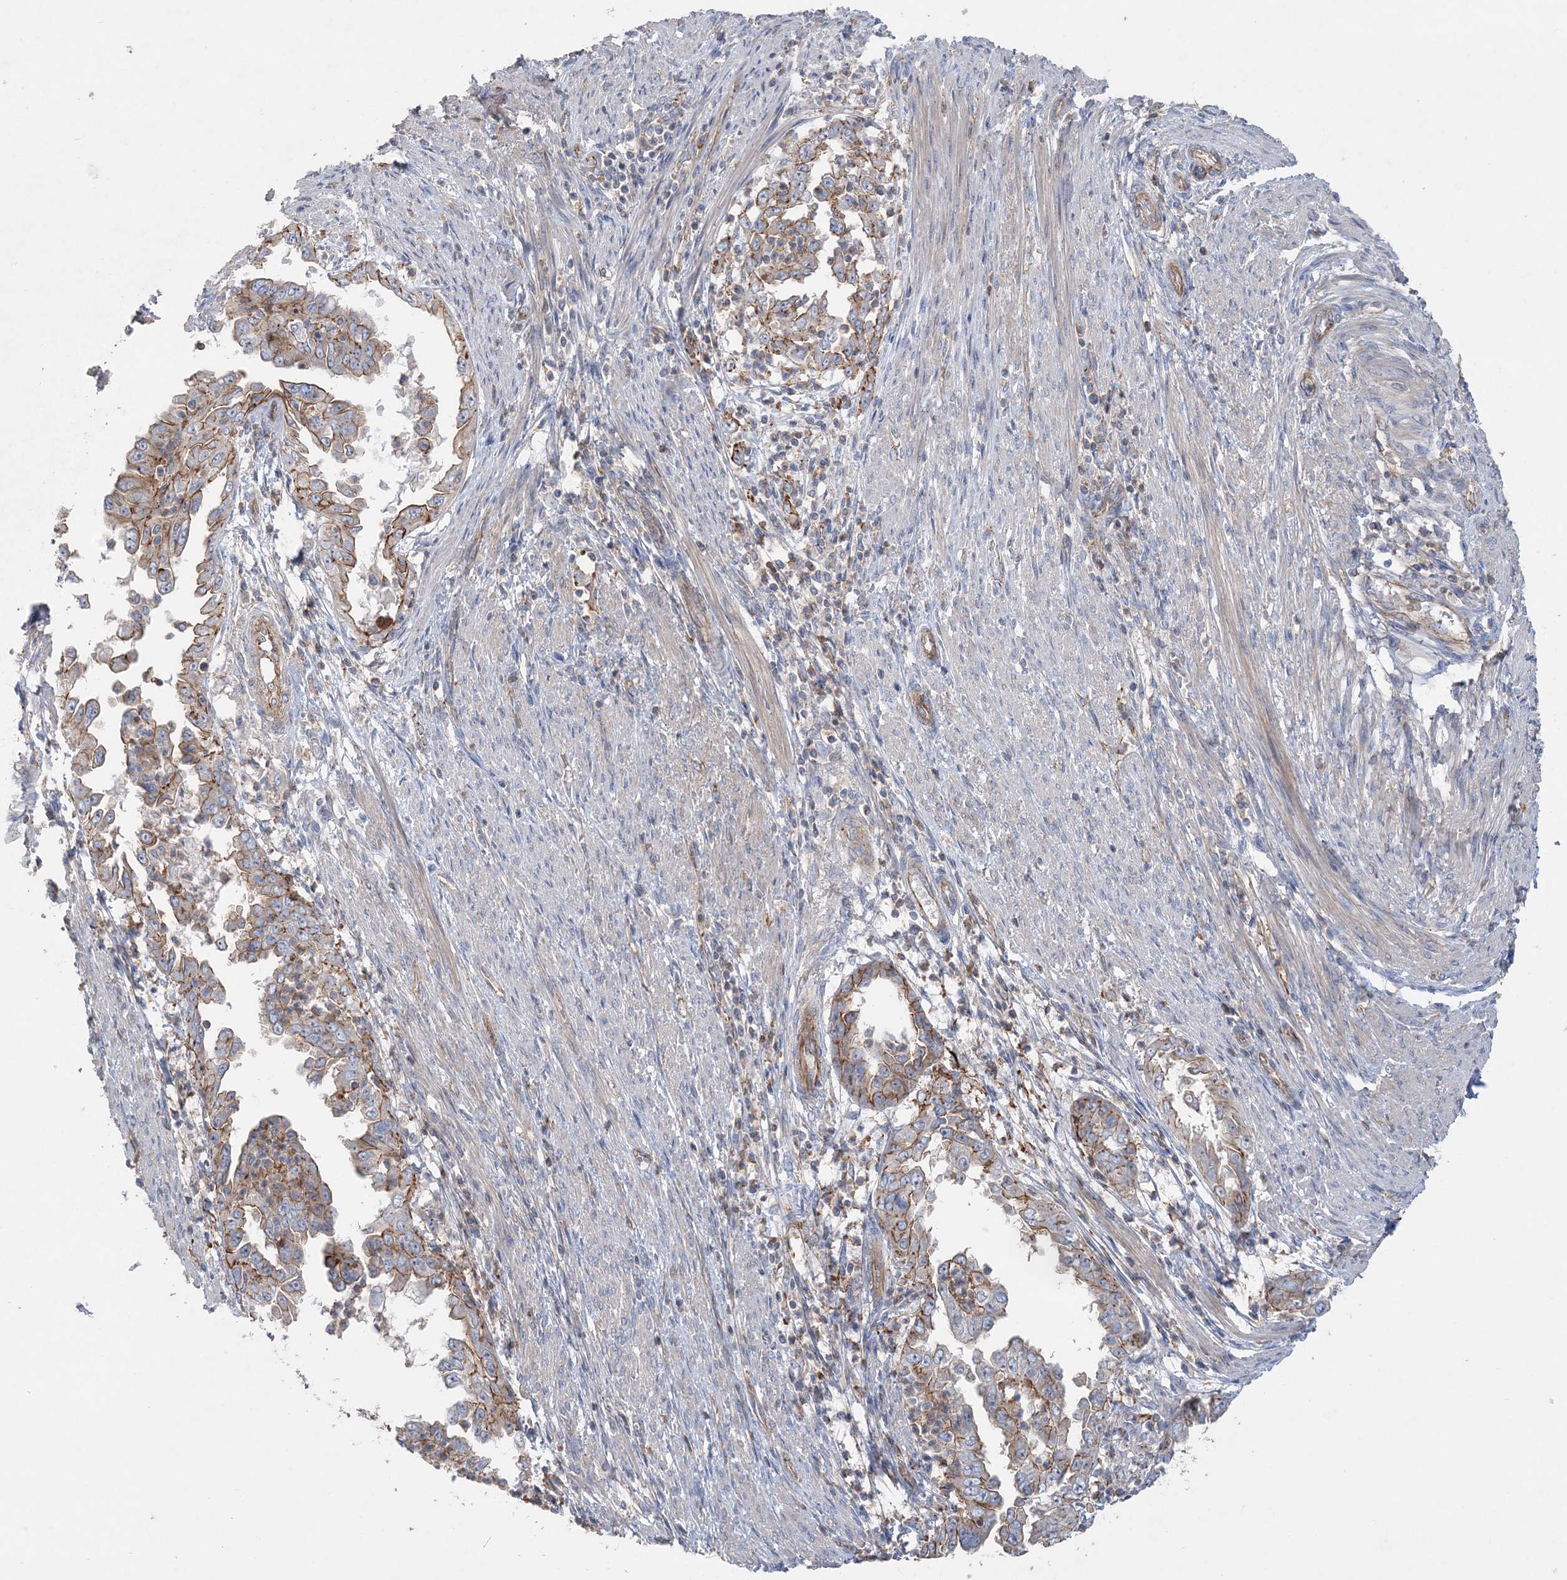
{"staining": {"intensity": "moderate", "quantity": ">75%", "location": "cytoplasmic/membranous"}, "tissue": "endometrial cancer", "cell_type": "Tumor cells", "image_type": "cancer", "snomed": [{"axis": "morphology", "description": "Adenocarcinoma, NOS"}, {"axis": "topography", "description": "Endometrium"}], "caption": "Endometrial cancer tissue exhibits moderate cytoplasmic/membranous expression in about >75% of tumor cells, visualized by immunohistochemistry. (DAB = brown stain, brightfield microscopy at high magnification).", "gene": "PIGC", "patient": {"sex": "female", "age": 85}}